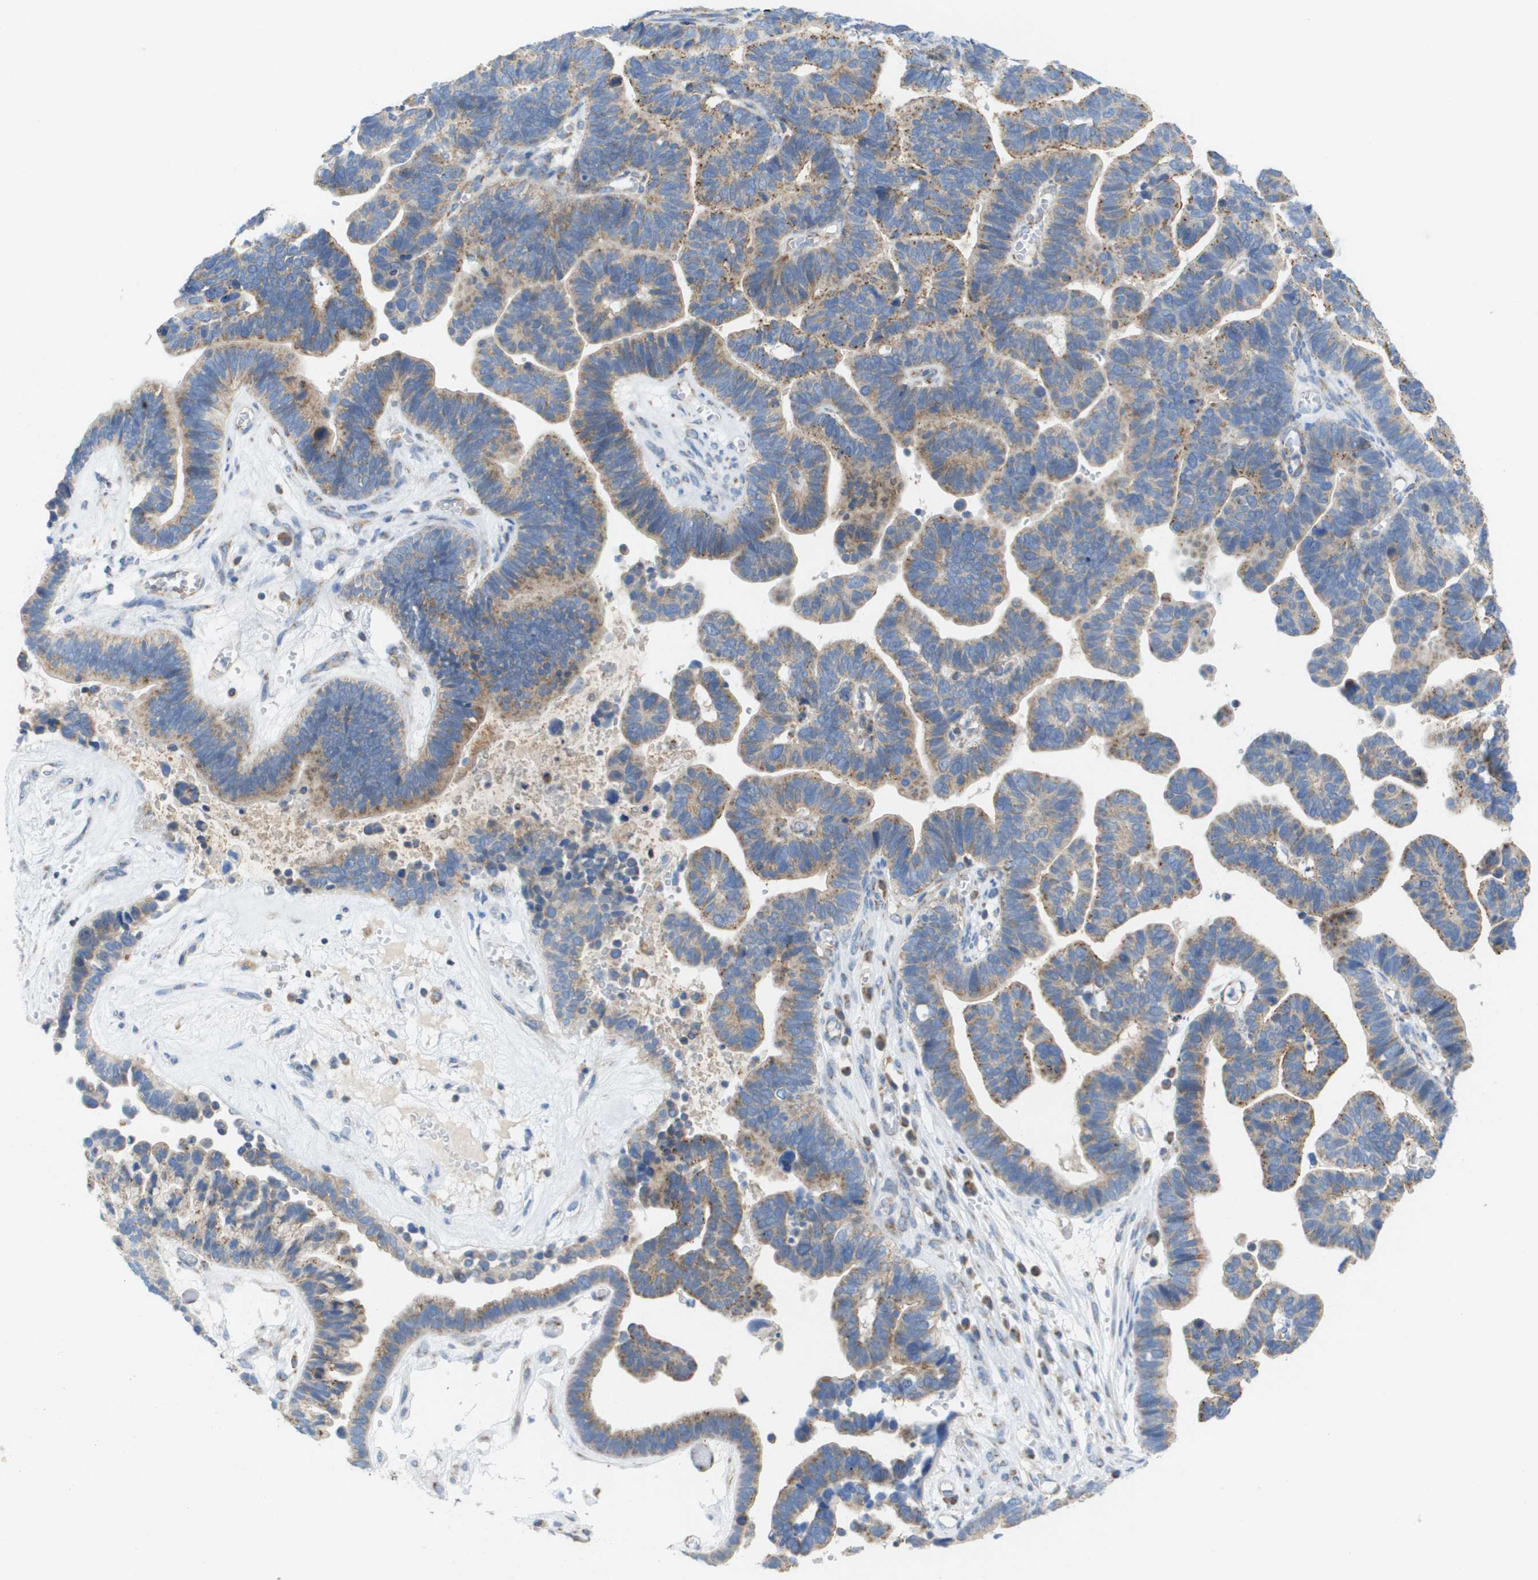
{"staining": {"intensity": "moderate", "quantity": ">75%", "location": "cytoplasmic/membranous"}, "tissue": "ovarian cancer", "cell_type": "Tumor cells", "image_type": "cancer", "snomed": [{"axis": "morphology", "description": "Cystadenocarcinoma, serous, NOS"}, {"axis": "topography", "description": "Ovary"}], "caption": "Protein analysis of serous cystadenocarcinoma (ovarian) tissue exhibits moderate cytoplasmic/membranous positivity in about >75% of tumor cells.", "gene": "FIS1", "patient": {"sex": "female", "age": 56}}